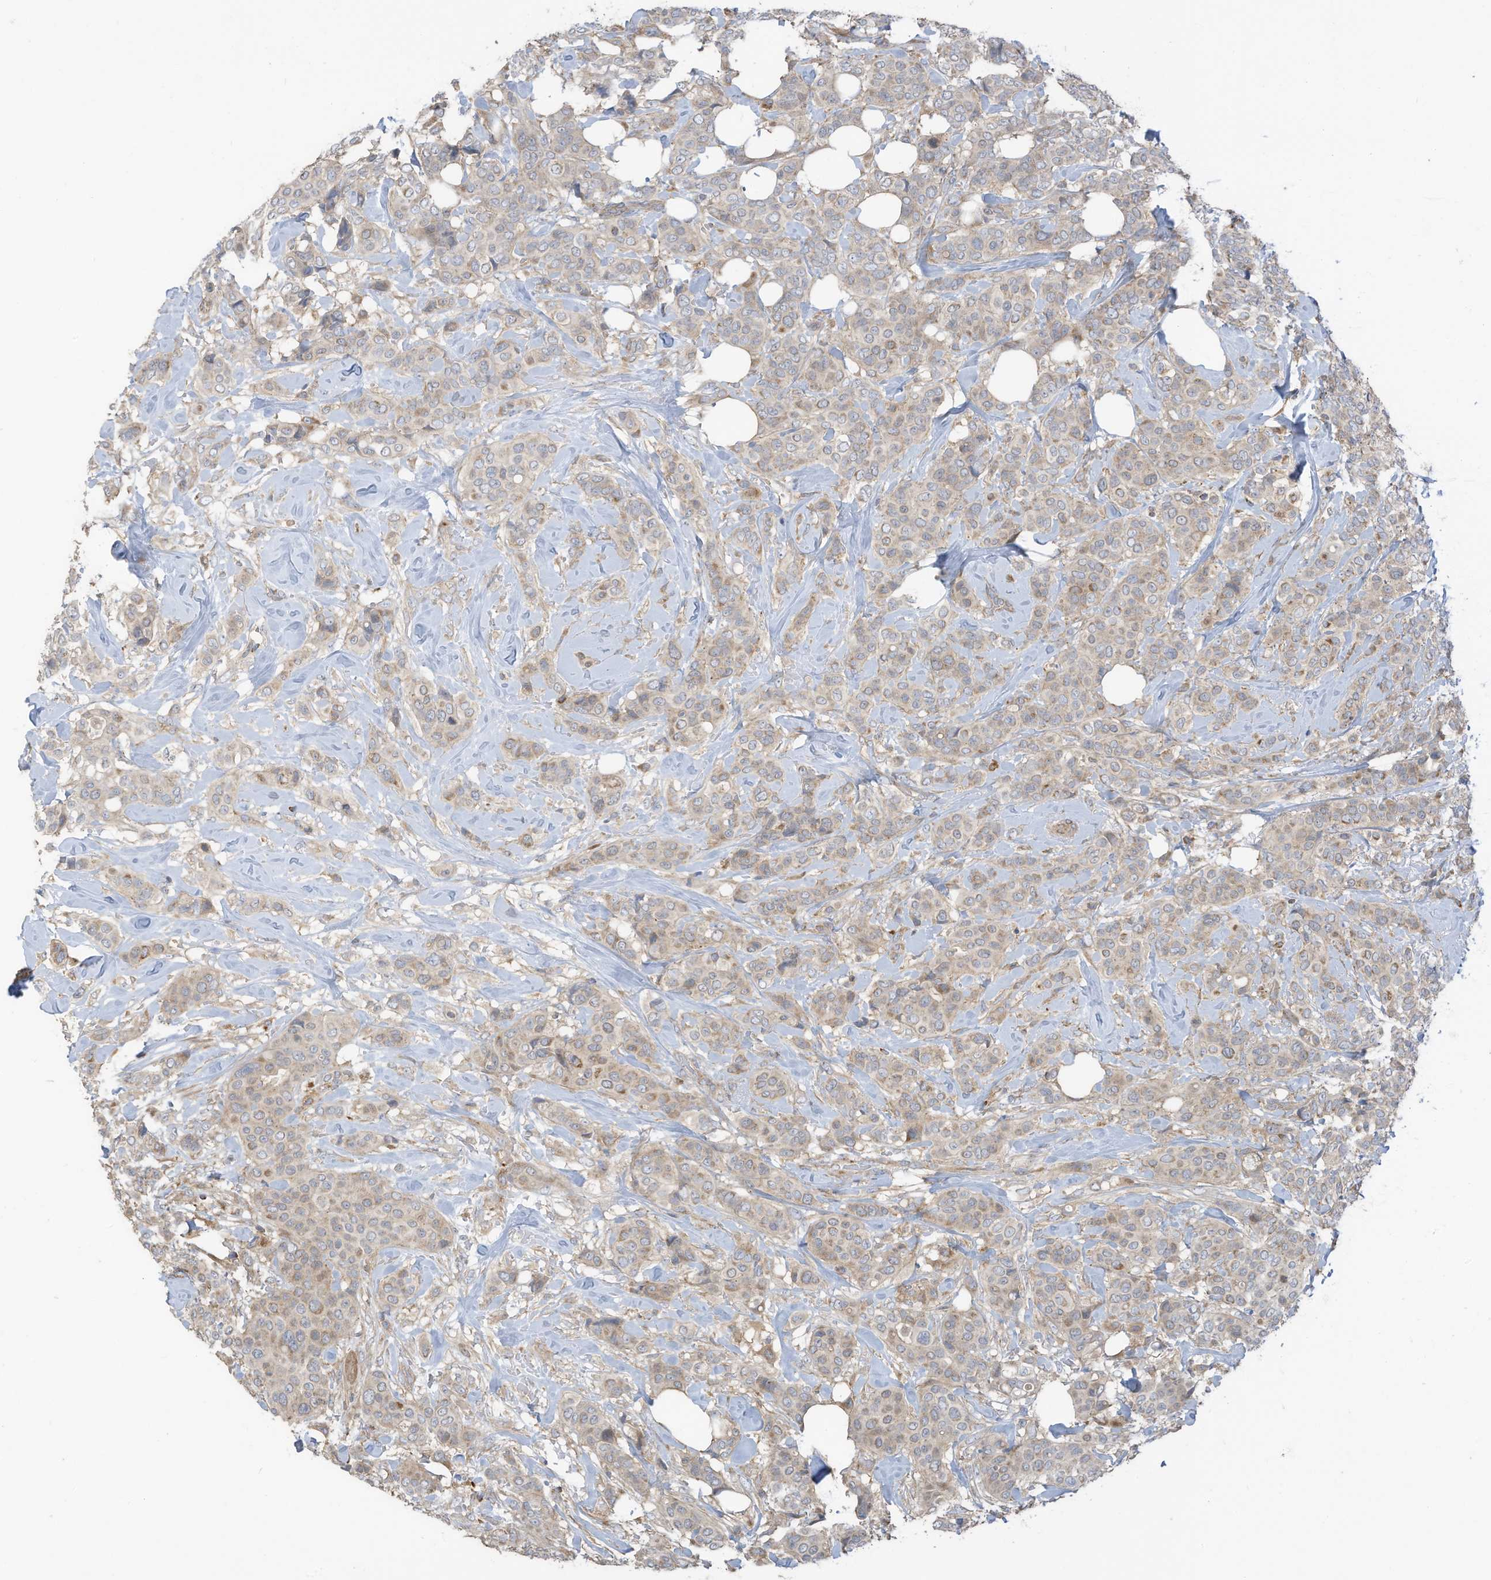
{"staining": {"intensity": "weak", "quantity": "25%-75%", "location": "cytoplasmic/membranous"}, "tissue": "breast cancer", "cell_type": "Tumor cells", "image_type": "cancer", "snomed": [{"axis": "morphology", "description": "Lobular carcinoma"}, {"axis": "topography", "description": "Breast"}], "caption": "Weak cytoplasmic/membranous protein positivity is seen in approximately 25%-75% of tumor cells in breast lobular carcinoma.", "gene": "GTPBP2", "patient": {"sex": "female", "age": 51}}